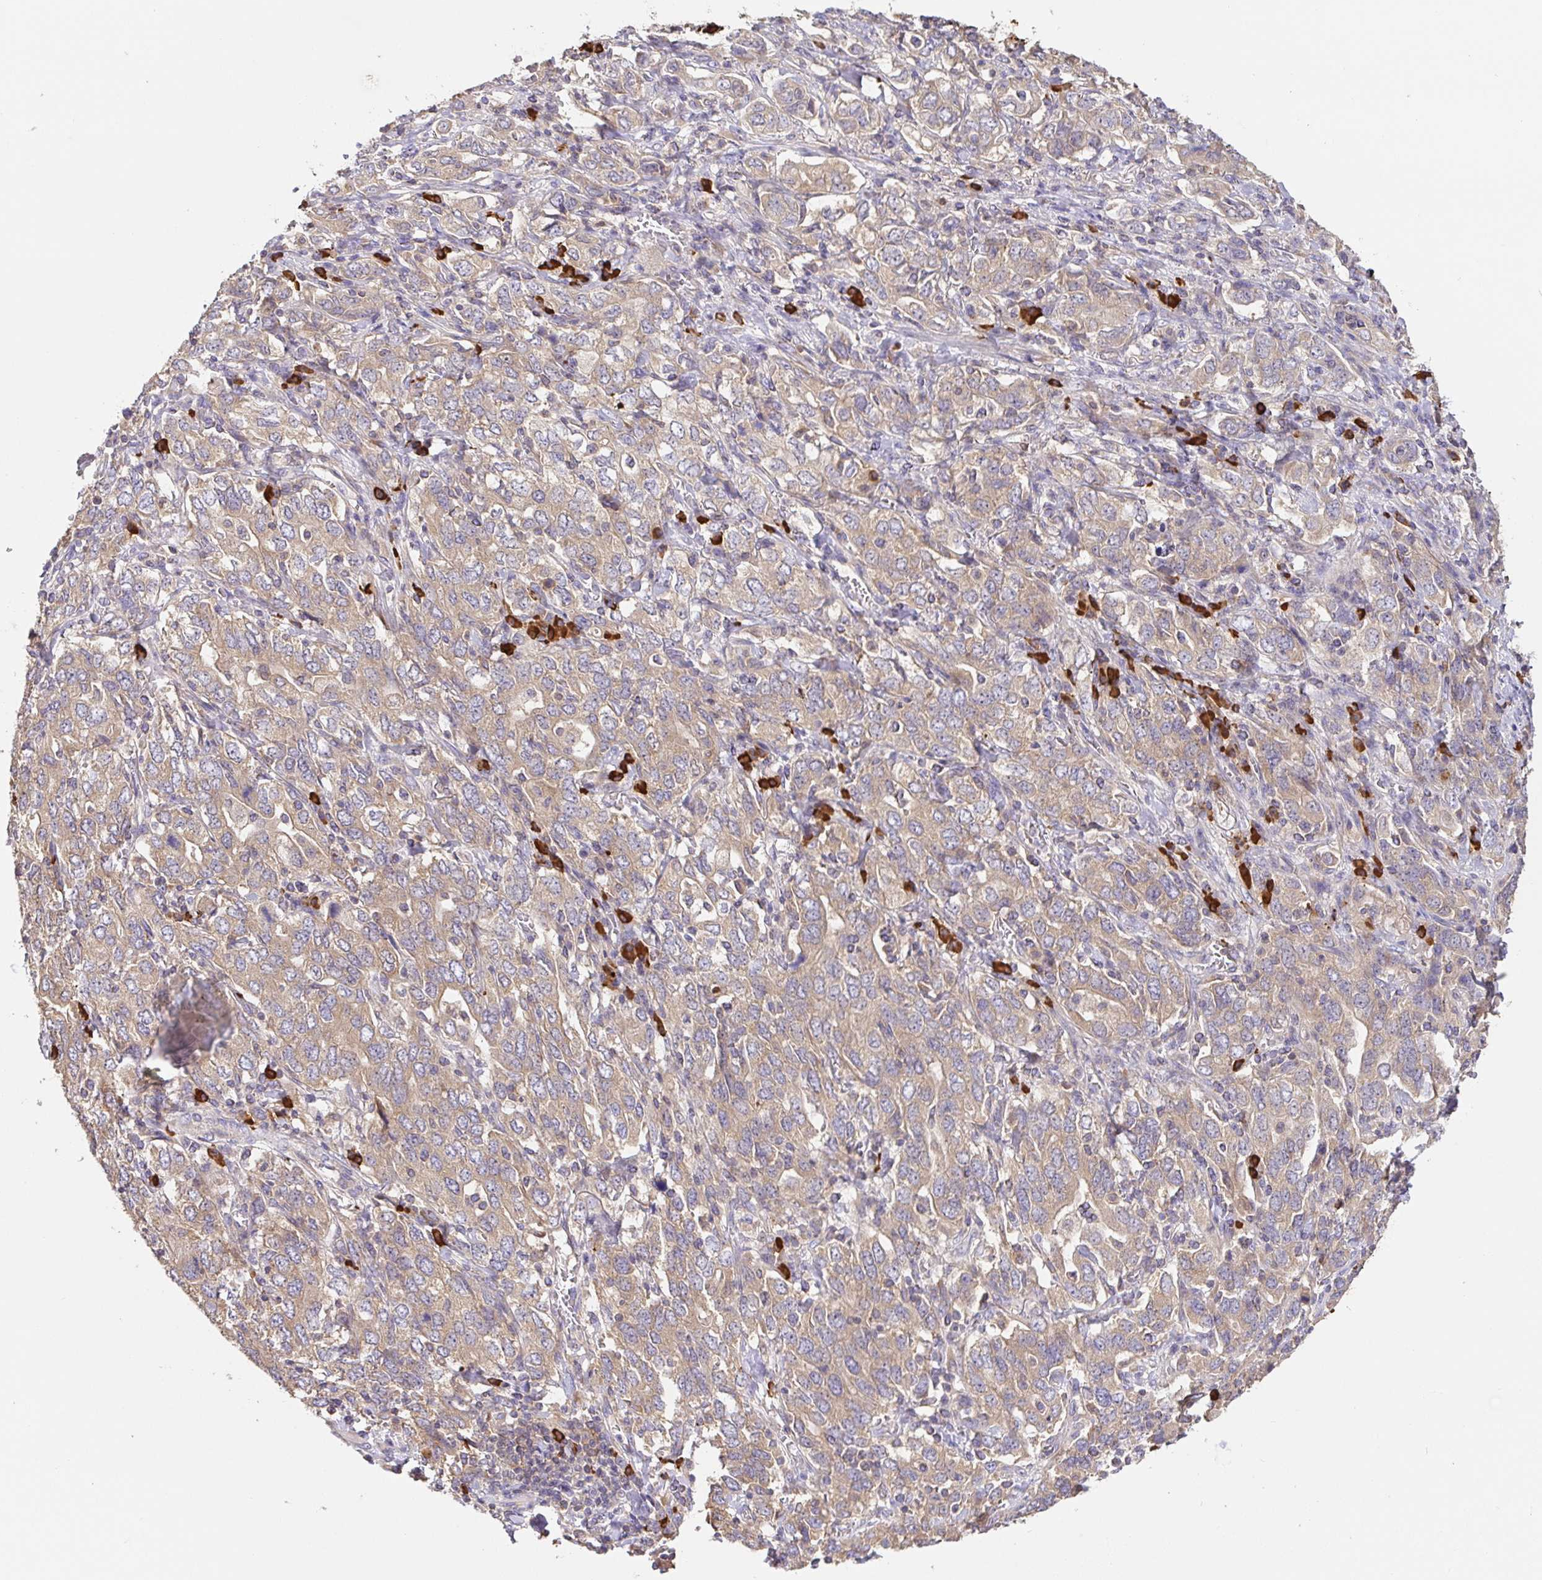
{"staining": {"intensity": "weak", "quantity": "25%-75%", "location": "cytoplasmic/membranous"}, "tissue": "stomach cancer", "cell_type": "Tumor cells", "image_type": "cancer", "snomed": [{"axis": "morphology", "description": "Adenocarcinoma, NOS"}, {"axis": "topography", "description": "Stomach, upper"}, {"axis": "topography", "description": "Stomach"}], "caption": "DAB immunohistochemical staining of stomach cancer (adenocarcinoma) displays weak cytoplasmic/membranous protein expression in about 25%-75% of tumor cells.", "gene": "HAGH", "patient": {"sex": "male", "age": 62}}